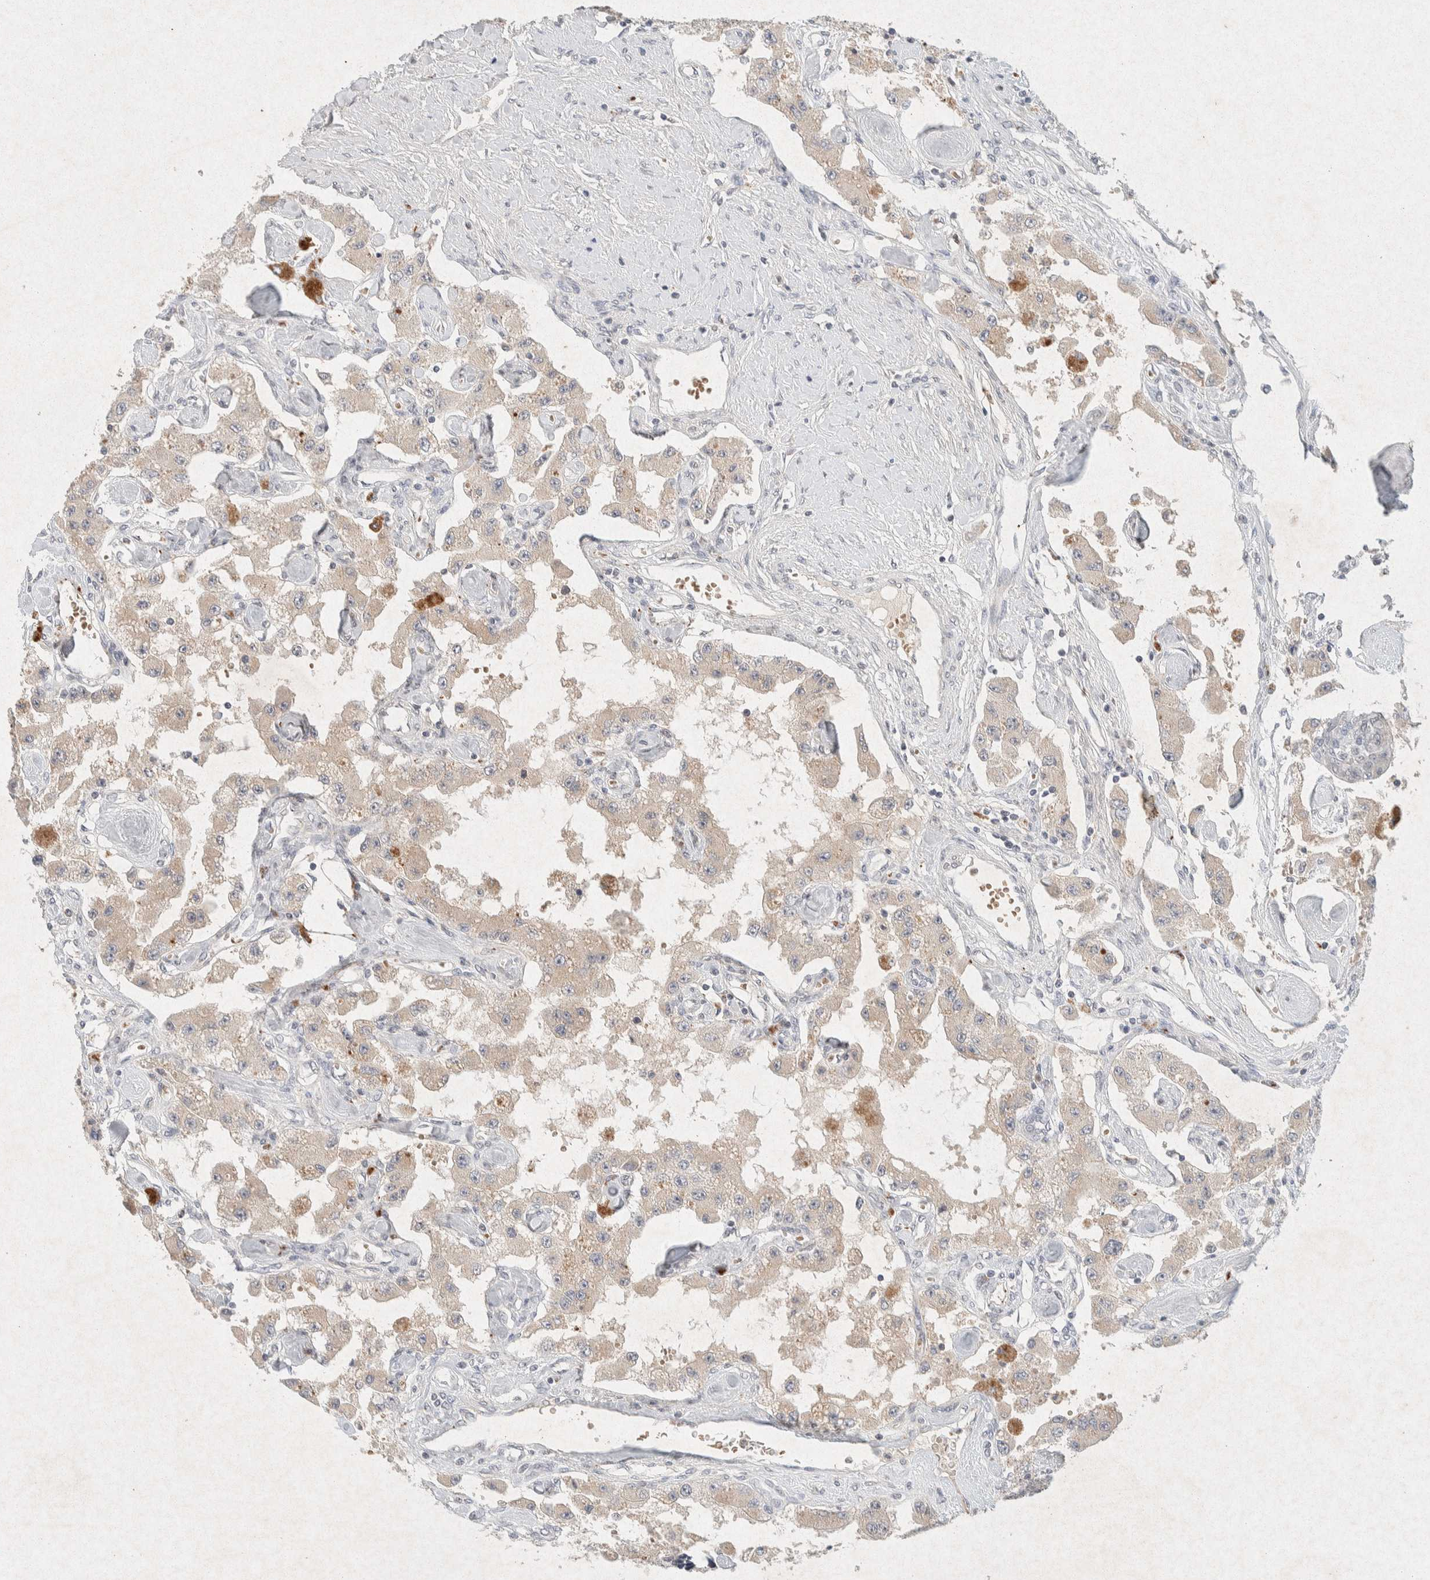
{"staining": {"intensity": "negative", "quantity": "none", "location": "none"}, "tissue": "carcinoid", "cell_type": "Tumor cells", "image_type": "cancer", "snomed": [{"axis": "morphology", "description": "Carcinoid, malignant, NOS"}, {"axis": "topography", "description": "Pancreas"}], "caption": "This is an IHC micrograph of carcinoid. There is no positivity in tumor cells.", "gene": "GNAI1", "patient": {"sex": "male", "age": 41}}